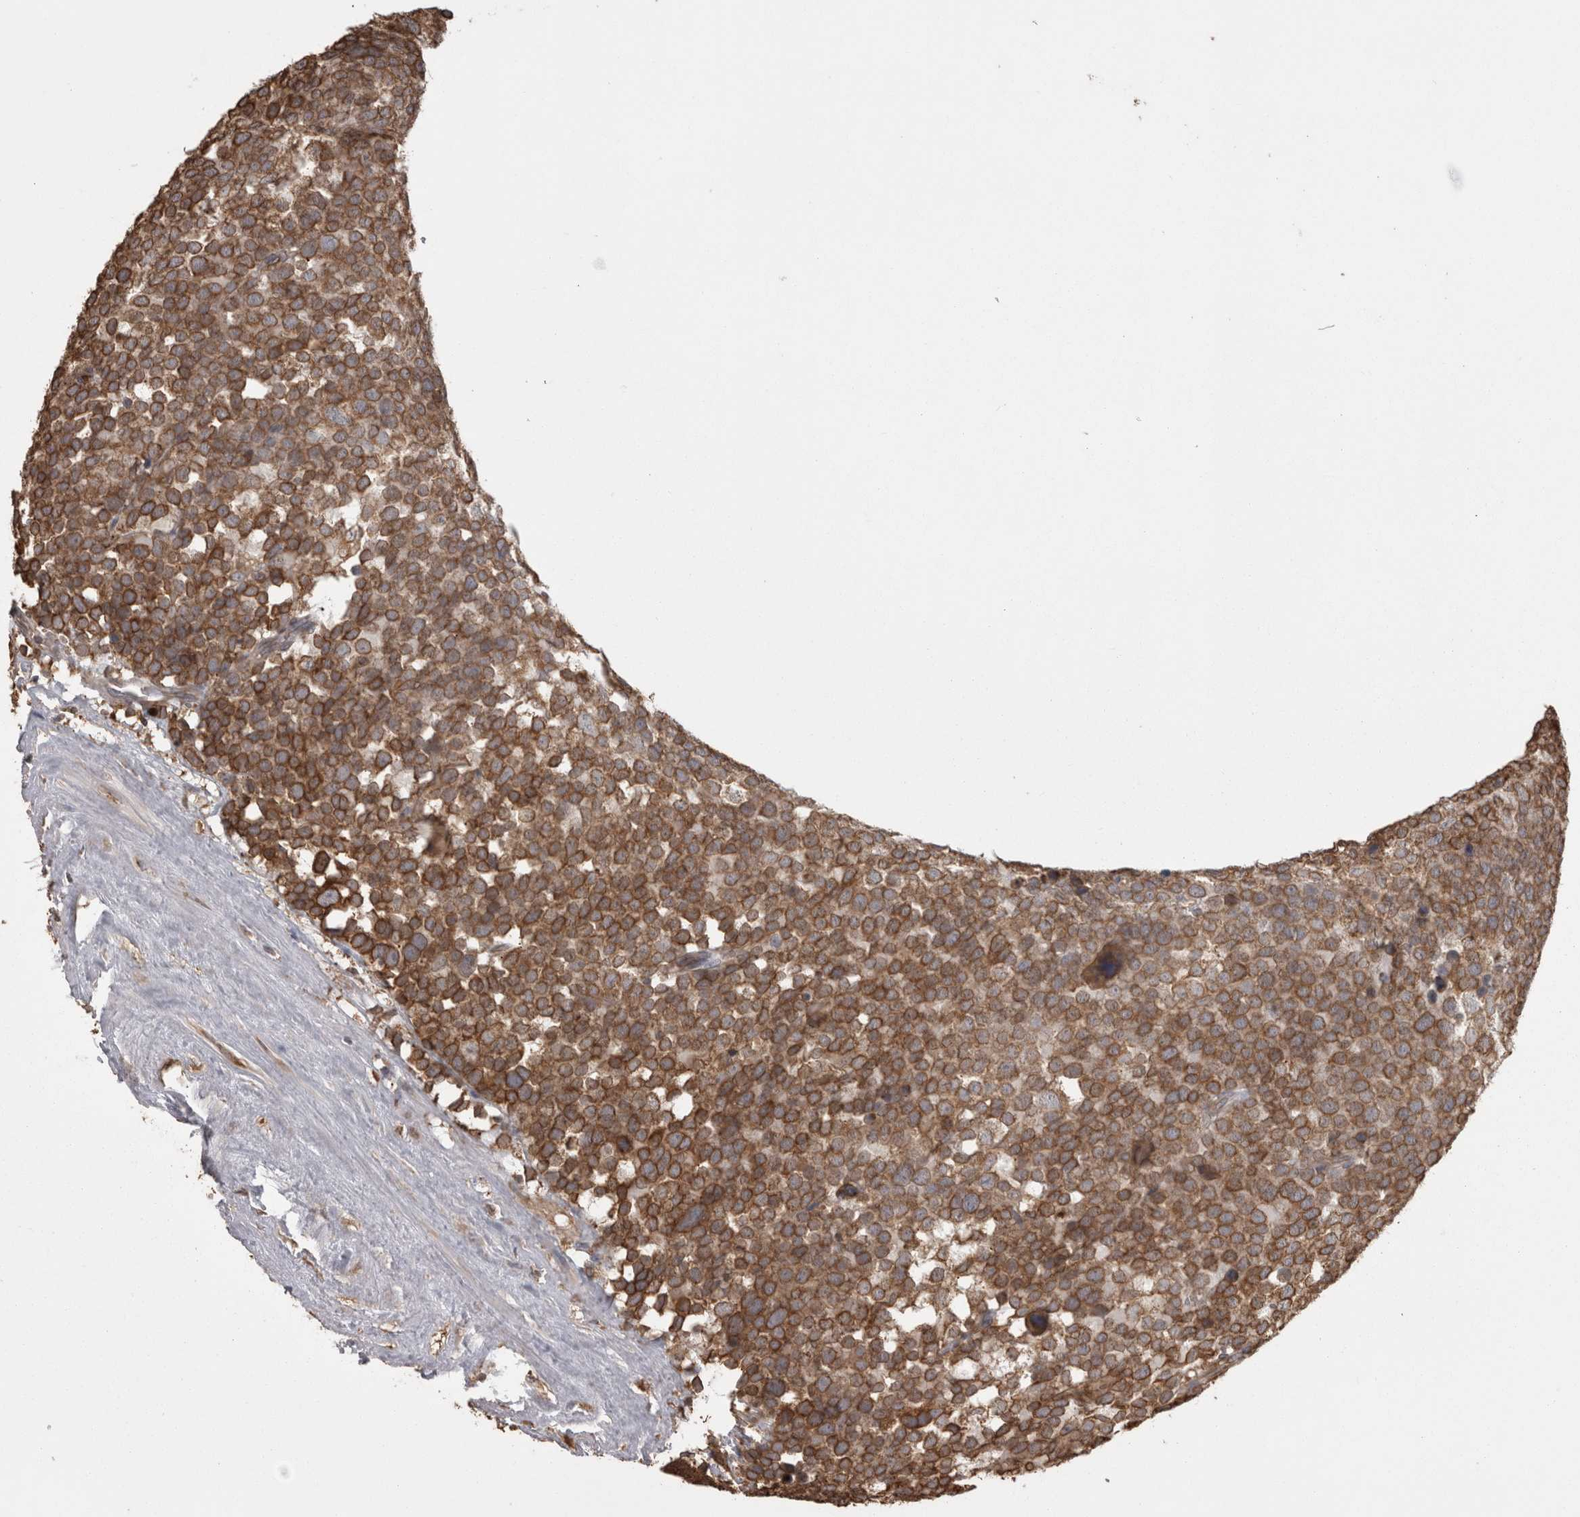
{"staining": {"intensity": "strong", "quantity": ">75%", "location": "cytoplasmic/membranous"}, "tissue": "testis cancer", "cell_type": "Tumor cells", "image_type": "cancer", "snomed": [{"axis": "morphology", "description": "Seminoma, NOS"}, {"axis": "topography", "description": "Testis"}], "caption": "DAB immunohistochemical staining of seminoma (testis) reveals strong cytoplasmic/membranous protein staining in approximately >75% of tumor cells.", "gene": "PON2", "patient": {"sex": "male", "age": 71}}